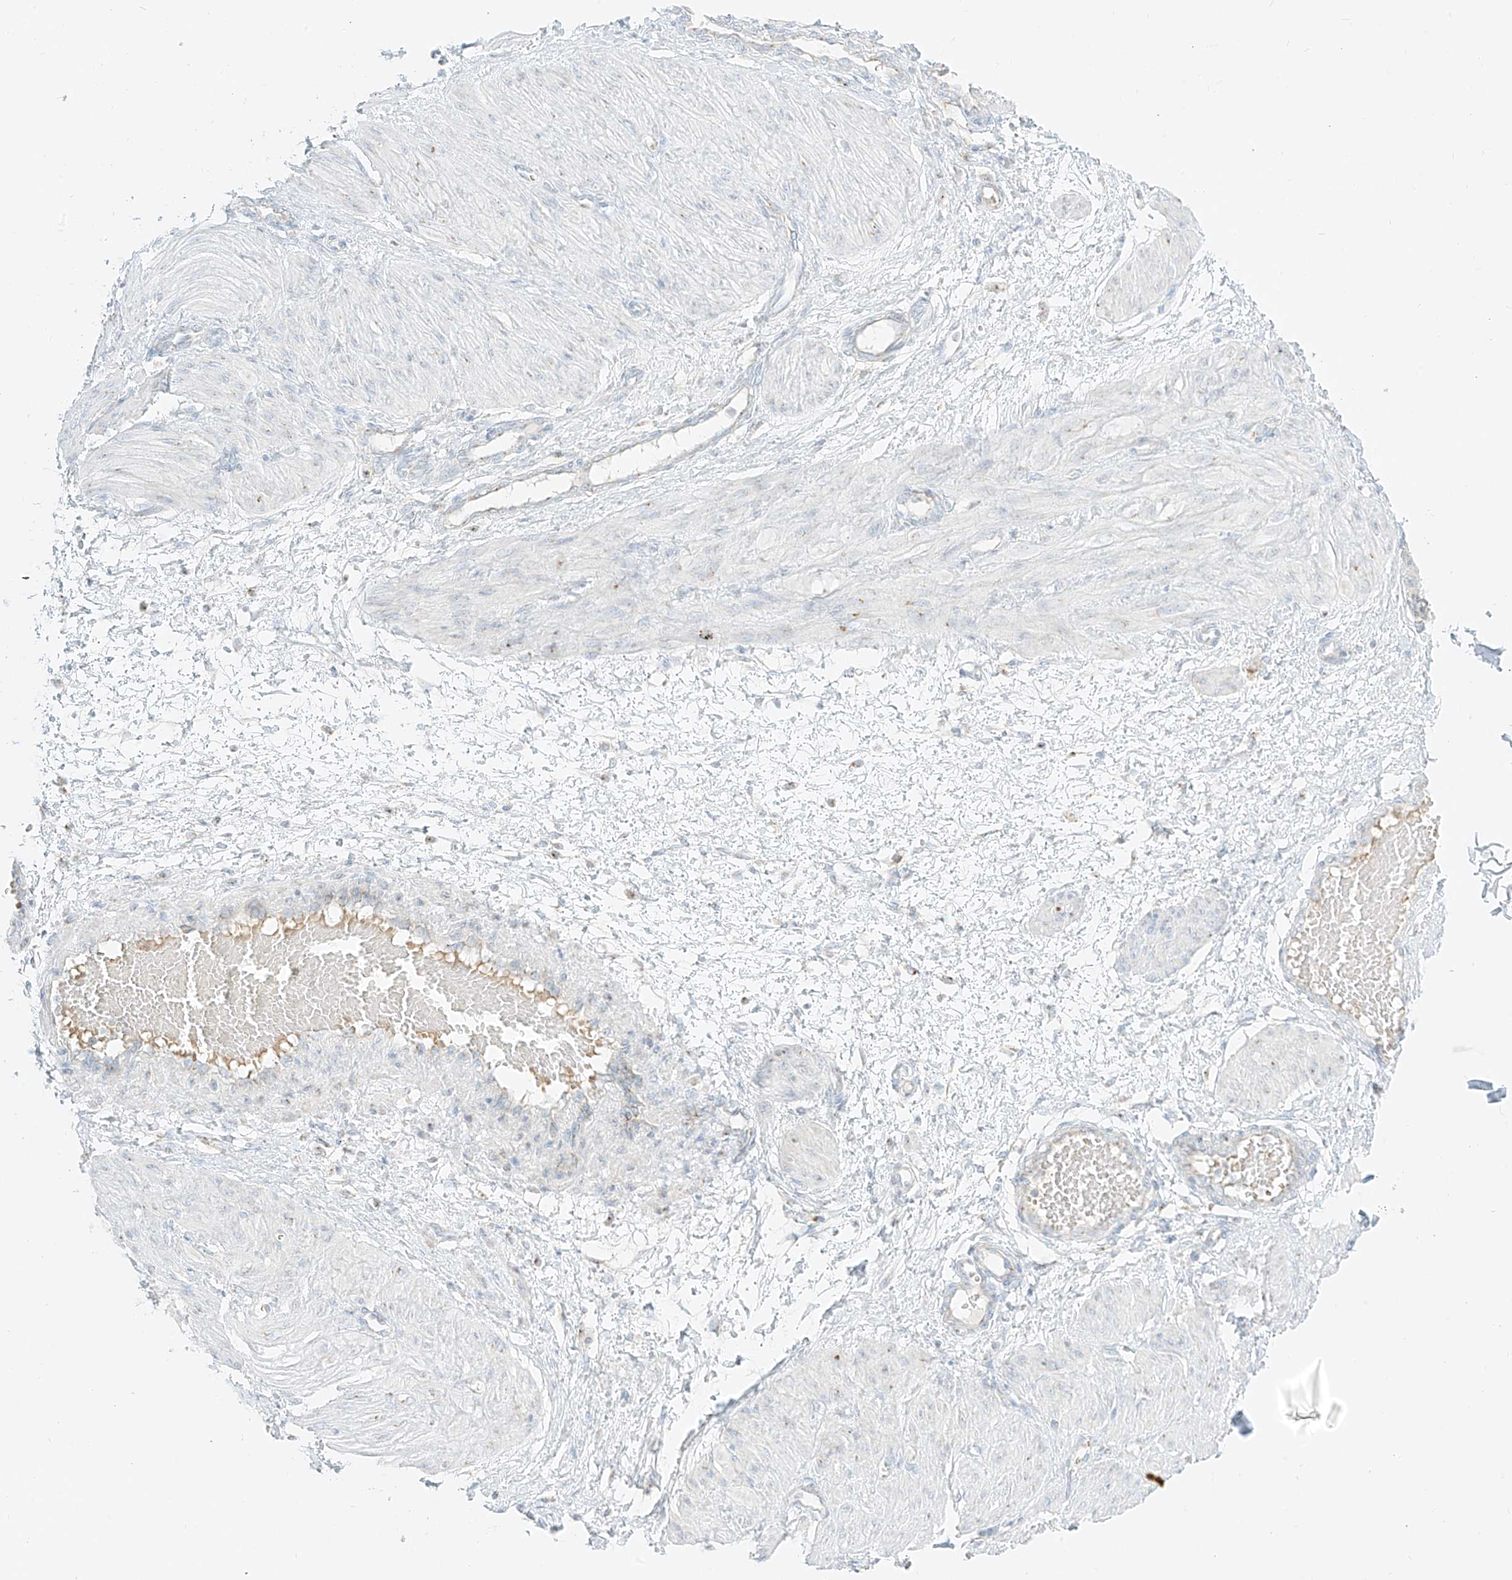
{"staining": {"intensity": "negative", "quantity": "none", "location": "none"}, "tissue": "smooth muscle", "cell_type": "Smooth muscle cells", "image_type": "normal", "snomed": [{"axis": "morphology", "description": "Normal tissue, NOS"}, {"axis": "topography", "description": "Endometrium"}], "caption": "Immunohistochemistry of normal smooth muscle displays no expression in smooth muscle cells. The staining was performed using DAB to visualize the protein expression in brown, while the nuclei were stained in blue with hematoxylin (Magnification: 20x).", "gene": "TMEM87B", "patient": {"sex": "female", "age": 33}}